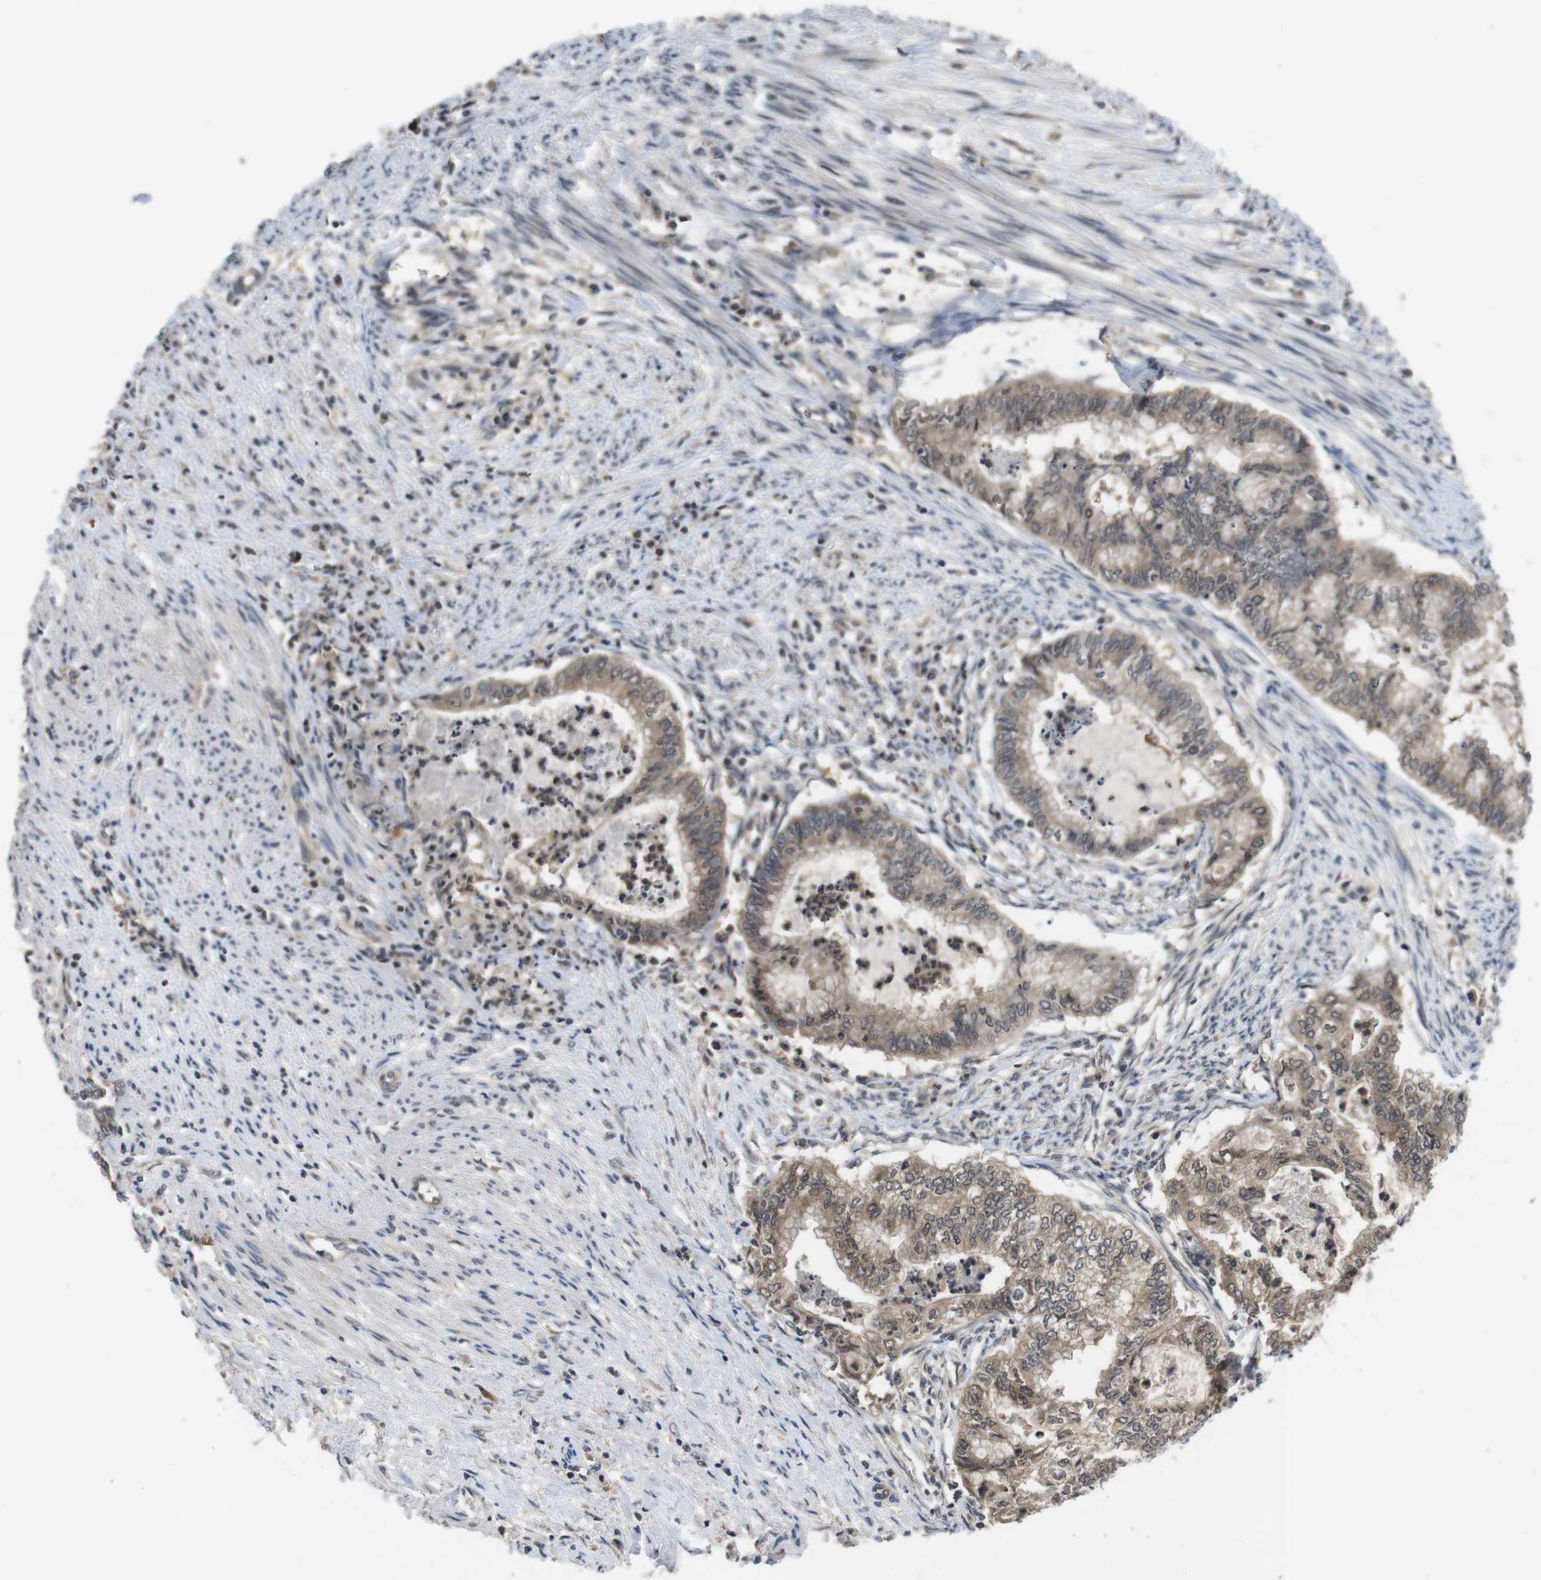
{"staining": {"intensity": "weak", "quantity": ">75%", "location": "cytoplasmic/membranous,nuclear"}, "tissue": "endometrial cancer", "cell_type": "Tumor cells", "image_type": "cancer", "snomed": [{"axis": "morphology", "description": "Necrosis, NOS"}, {"axis": "morphology", "description": "Adenocarcinoma, NOS"}, {"axis": "topography", "description": "Endometrium"}], "caption": "Immunohistochemistry staining of endometrial adenocarcinoma, which demonstrates low levels of weak cytoplasmic/membranous and nuclear positivity in approximately >75% of tumor cells indicating weak cytoplasmic/membranous and nuclear protein expression. The staining was performed using DAB (brown) for protein detection and nuclei were counterstained in hematoxylin (blue).", "gene": "FADD", "patient": {"sex": "female", "age": 79}}